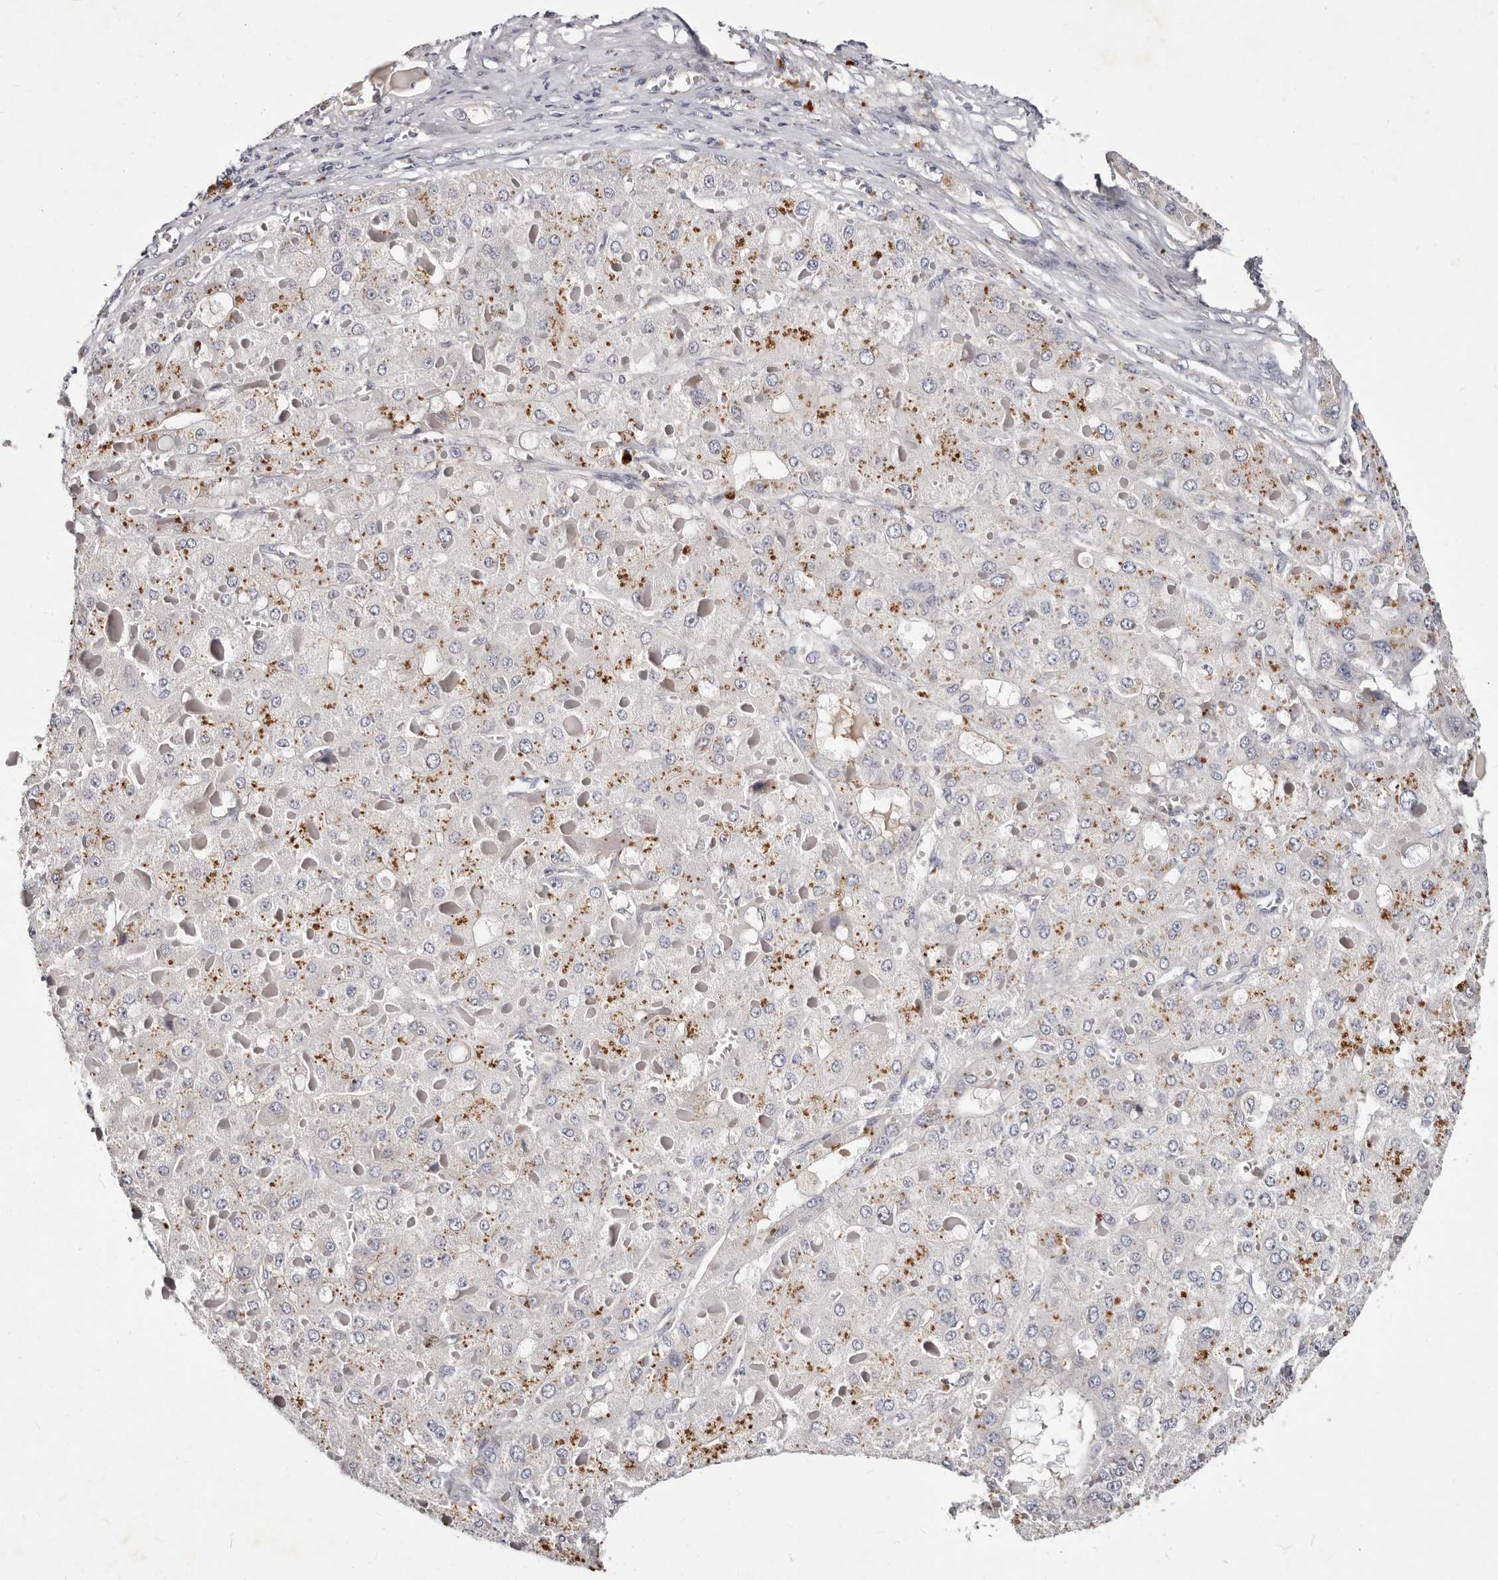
{"staining": {"intensity": "negative", "quantity": "none", "location": "none"}, "tissue": "liver cancer", "cell_type": "Tumor cells", "image_type": "cancer", "snomed": [{"axis": "morphology", "description": "Carcinoma, Hepatocellular, NOS"}, {"axis": "topography", "description": "Liver"}], "caption": "Micrograph shows no significant protein positivity in tumor cells of liver cancer (hepatocellular carcinoma).", "gene": "MRPS33", "patient": {"sex": "female", "age": 73}}